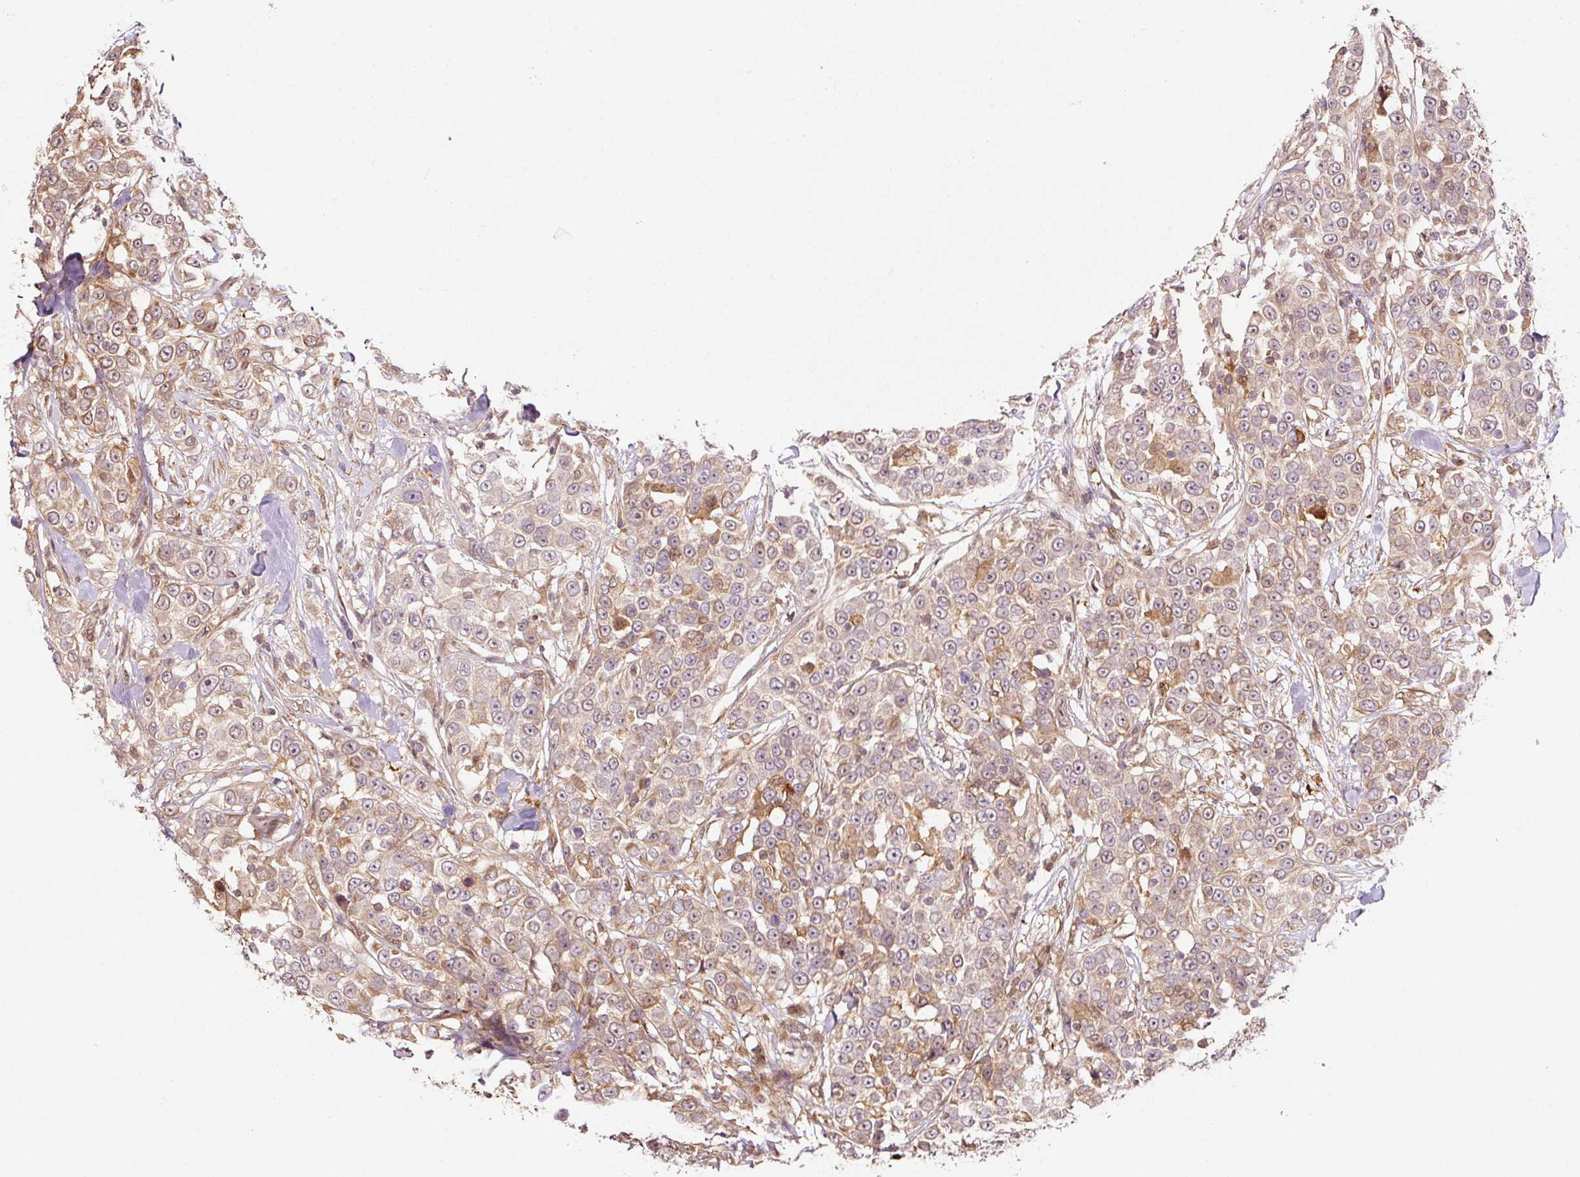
{"staining": {"intensity": "moderate", "quantity": "25%-75%", "location": "cytoplasmic/membranous,nuclear"}, "tissue": "urothelial cancer", "cell_type": "Tumor cells", "image_type": "cancer", "snomed": [{"axis": "morphology", "description": "Urothelial carcinoma, High grade"}, {"axis": "topography", "description": "Urinary bladder"}], "caption": "There is medium levels of moderate cytoplasmic/membranous and nuclear positivity in tumor cells of urothelial cancer, as demonstrated by immunohistochemical staining (brown color).", "gene": "FBXL14", "patient": {"sex": "female", "age": 80}}